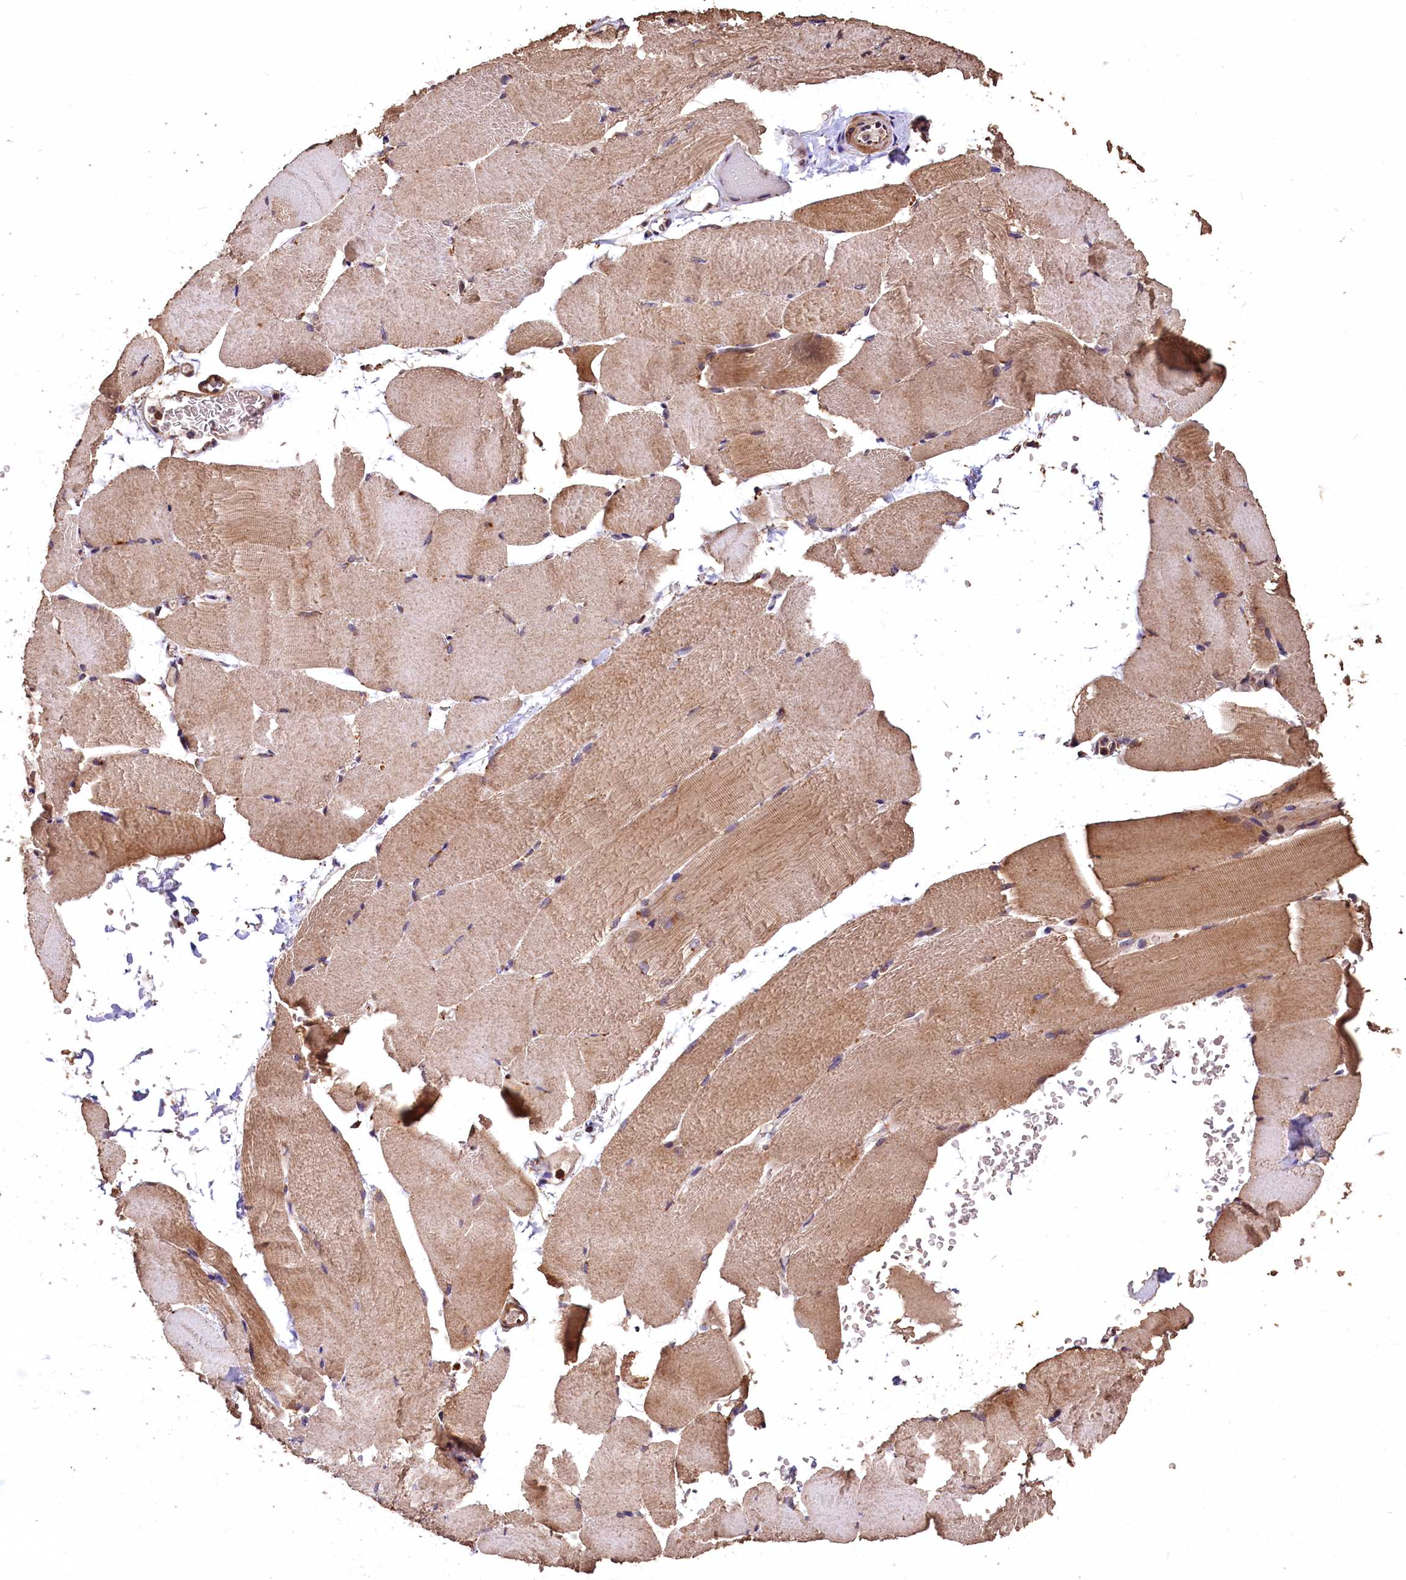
{"staining": {"intensity": "moderate", "quantity": "25%-75%", "location": "cytoplasmic/membranous"}, "tissue": "skeletal muscle", "cell_type": "Myocytes", "image_type": "normal", "snomed": [{"axis": "morphology", "description": "Normal tissue, NOS"}, {"axis": "topography", "description": "Skeletal muscle"}, {"axis": "topography", "description": "Parathyroid gland"}], "caption": "Protein expression analysis of normal human skeletal muscle reveals moderate cytoplasmic/membranous expression in about 25%-75% of myocytes.", "gene": "LSM4", "patient": {"sex": "female", "age": 37}}